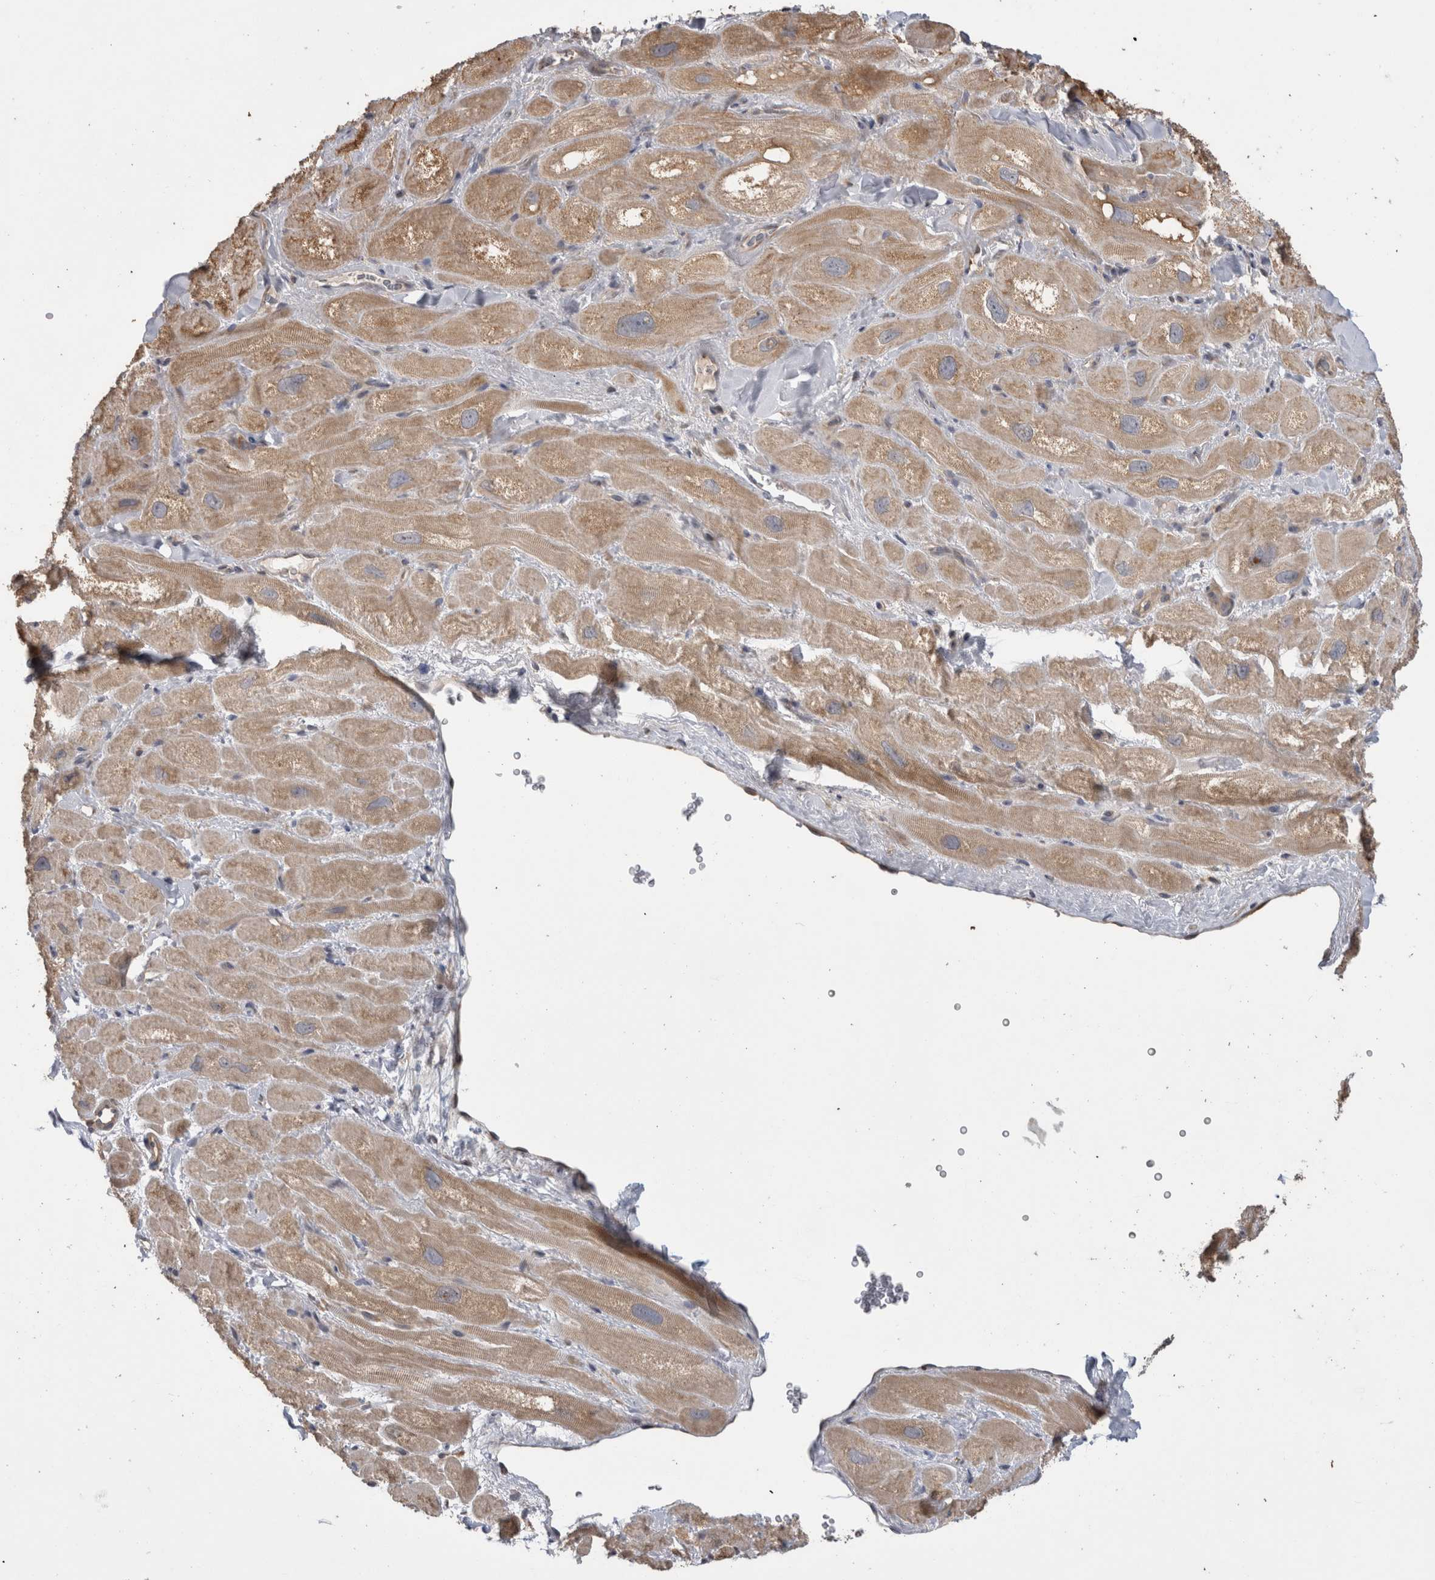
{"staining": {"intensity": "moderate", "quantity": "25%-75%", "location": "cytoplasmic/membranous"}, "tissue": "heart muscle", "cell_type": "Cardiomyocytes", "image_type": "normal", "snomed": [{"axis": "morphology", "description": "Normal tissue, NOS"}, {"axis": "topography", "description": "Heart"}], "caption": "Cardiomyocytes display medium levels of moderate cytoplasmic/membranous positivity in approximately 25%-75% of cells in benign human heart muscle.", "gene": "TBCE", "patient": {"sex": "male", "age": 49}}